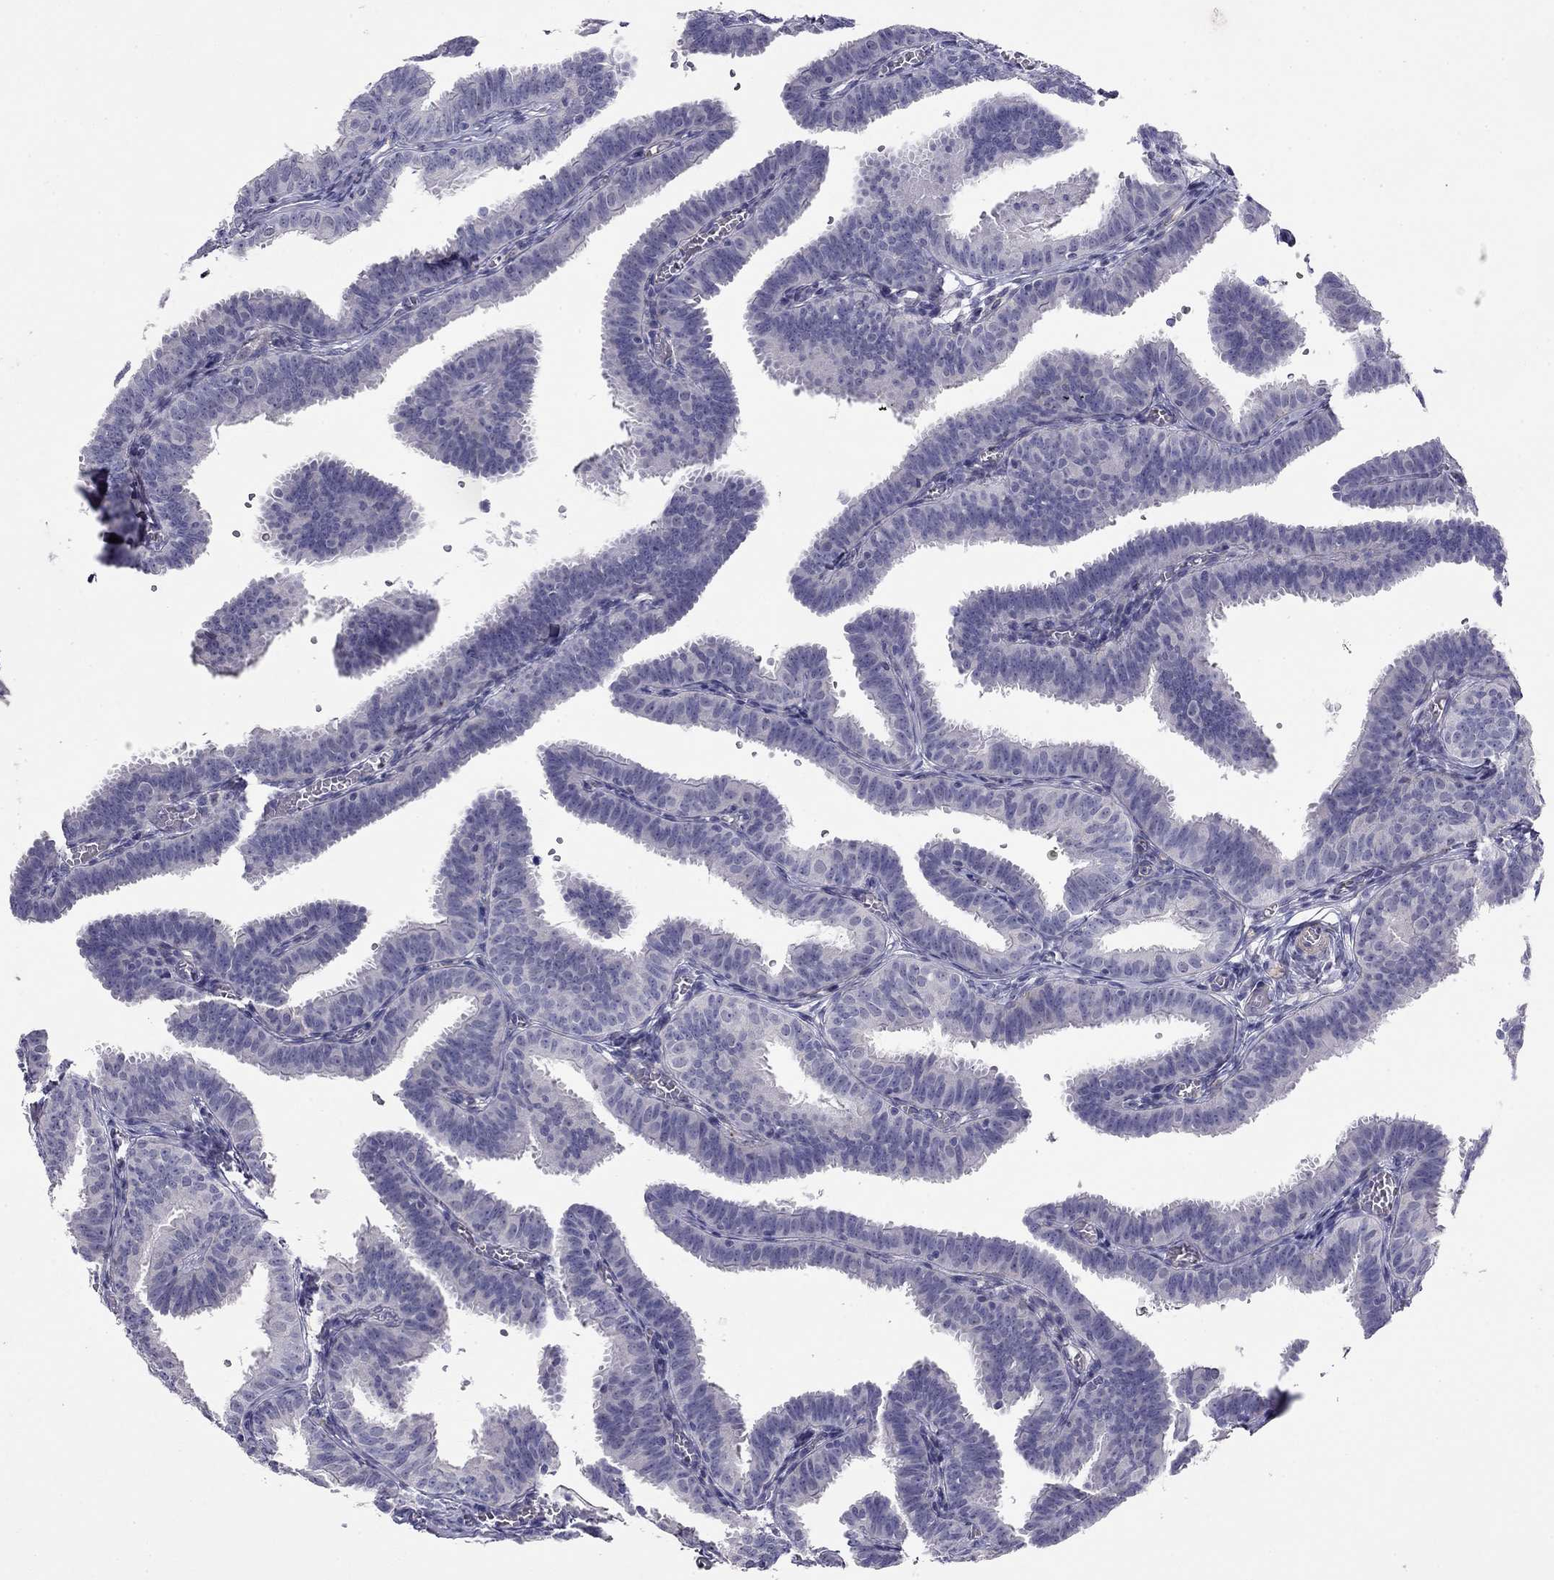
{"staining": {"intensity": "negative", "quantity": "none", "location": "none"}, "tissue": "fallopian tube", "cell_type": "Glandular cells", "image_type": "normal", "snomed": [{"axis": "morphology", "description": "Normal tissue, NOS"}, {"axis": "topography", "description": "Fallopian tube"}], "caption": "This is a photomicrograph of immunohistochemistry staining of normal fallopian tube, which shows no expression in glandular cells.", "gene": "RTL1", "patient": {"sex": "female", "age": 25}}